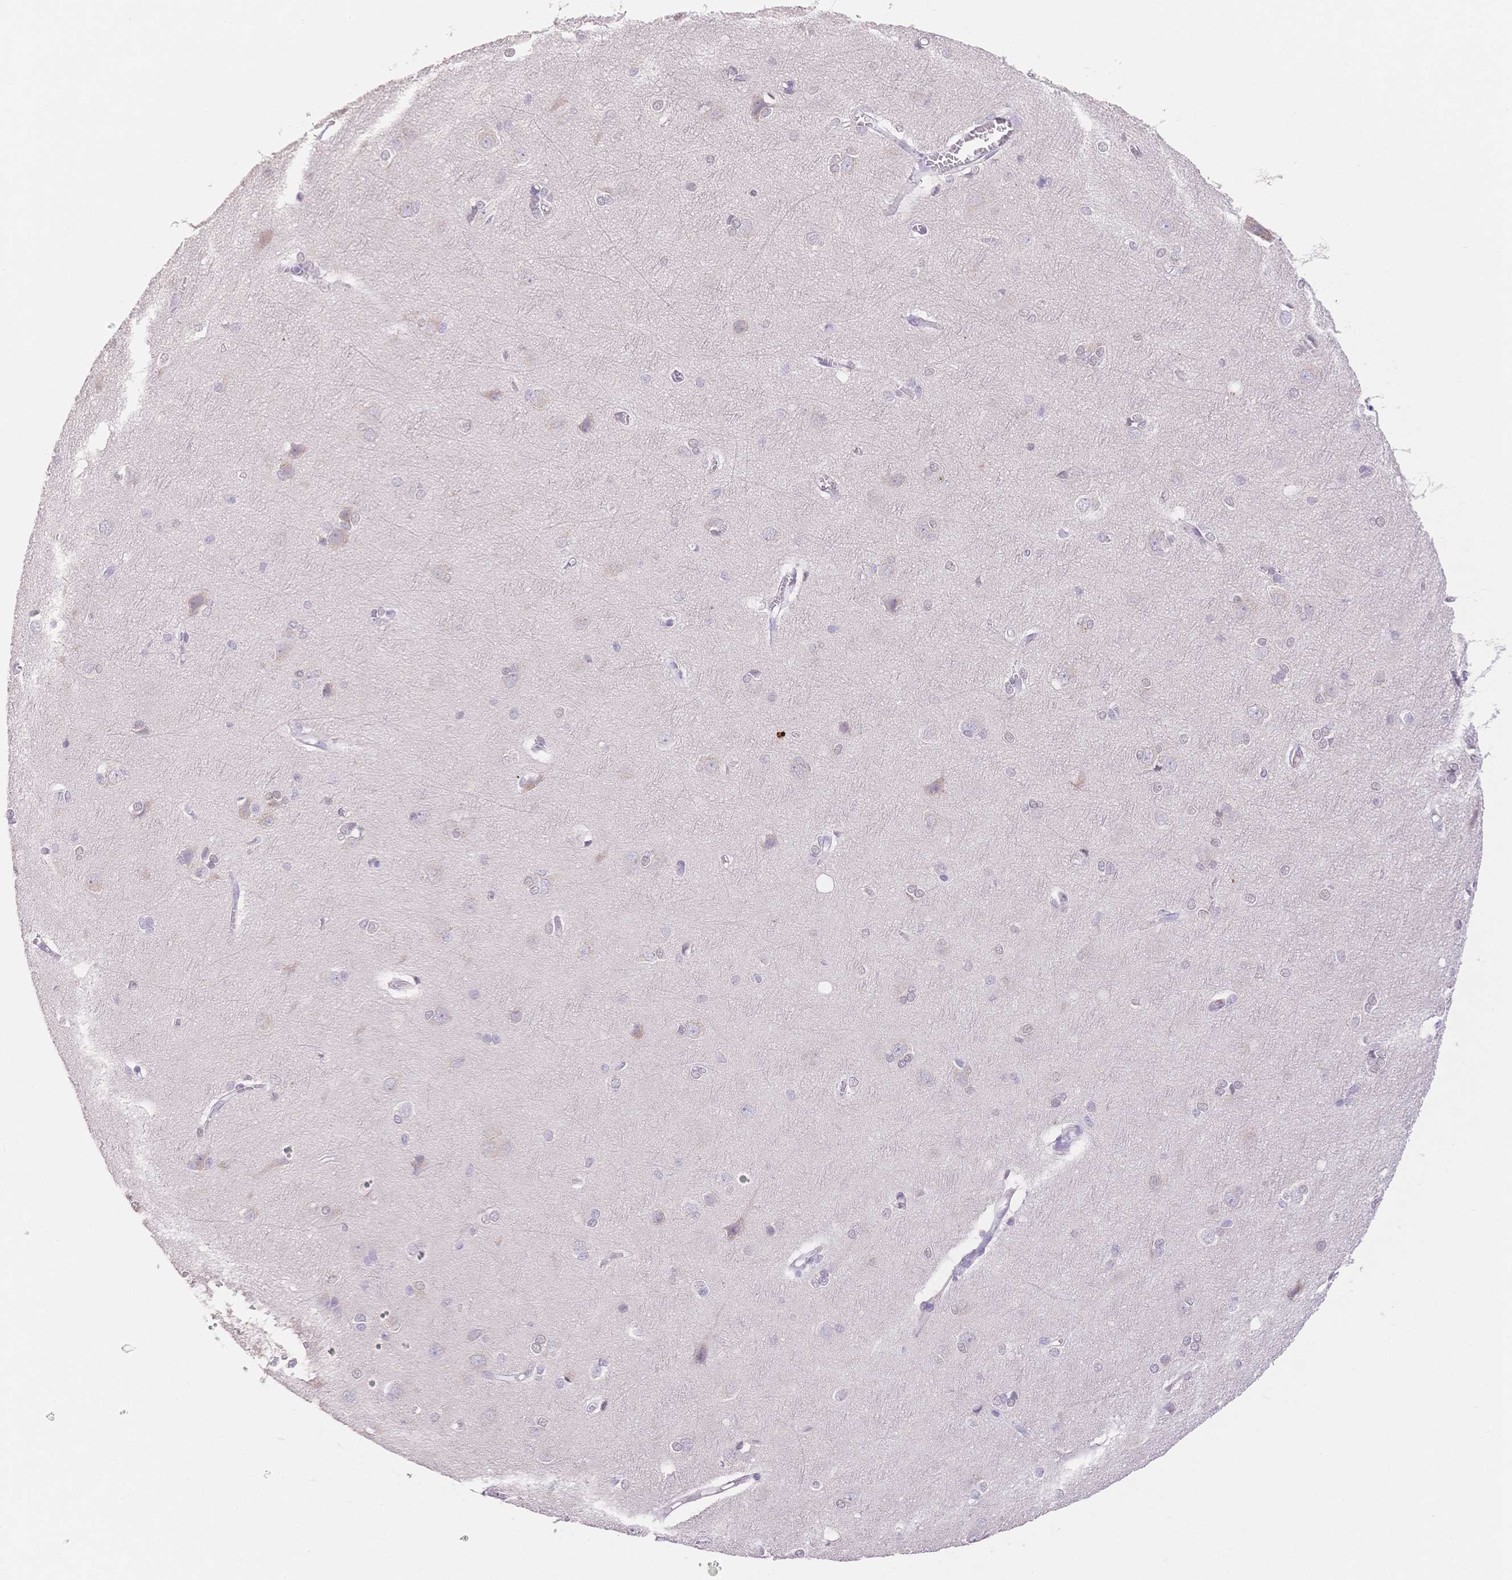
{"staining": {"intensity": "weak", "quantity": "<25%", "location": "cytoplasmic/membranous"}, "tissue": "cerebral cortex", "cell_type": "Endothelial cells", "image_type": "normal", "snomed": [{"axis": "morphology", "description": "Normal tissue, NOS"}, {"axis": "topography", "description": "Cerebral cortex"}], "caption": "Endothelial cells are negative for brown protein staining in benign cerebral cortex. The staining was performed using DAB to visualize the protein expression in brown, while the nuclei were stained in blue with hematoxylin (Magnification: 20x).", "gene": "SUV39H2", "patient": {"sex": "male", "age": 37}}